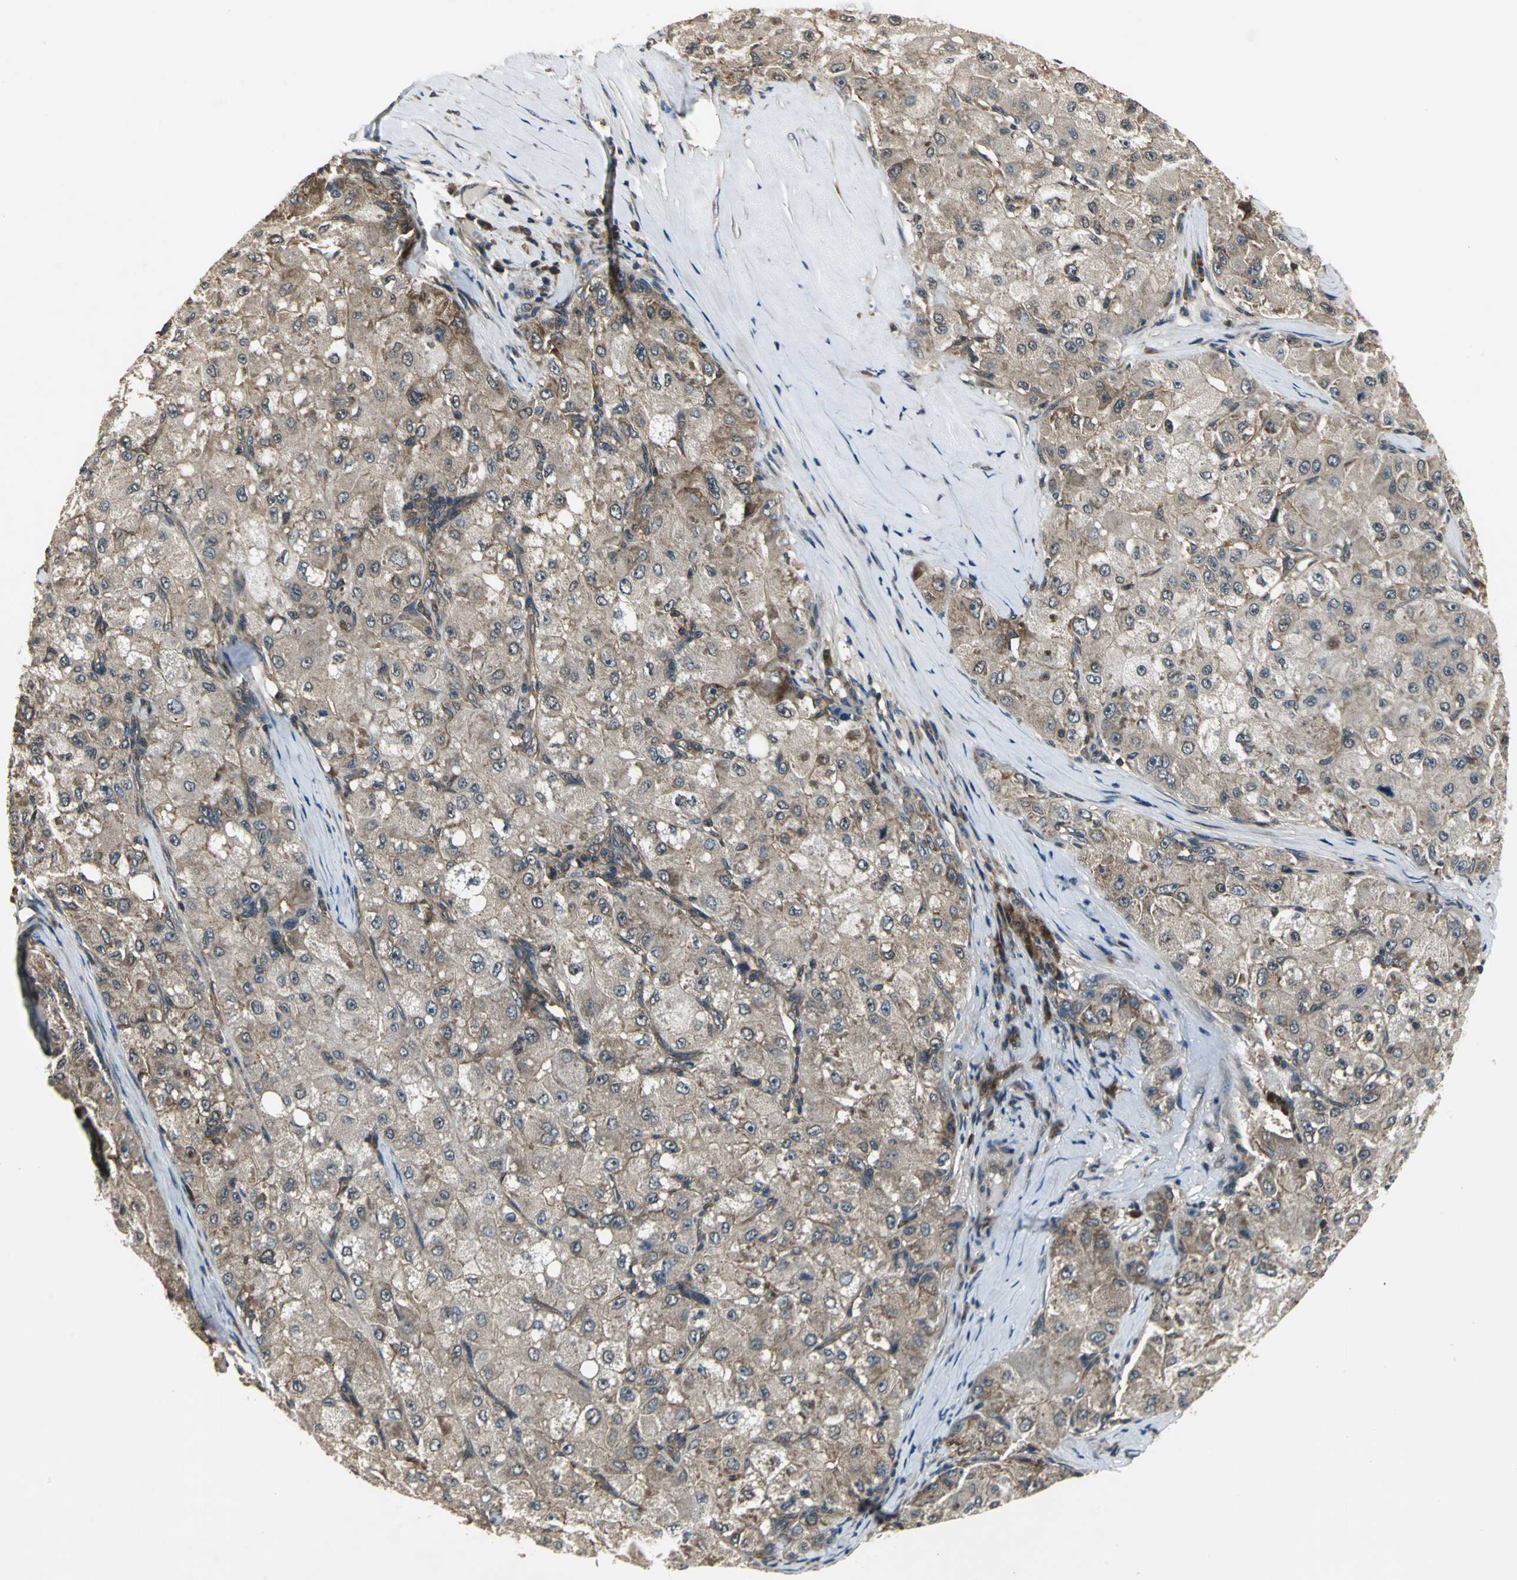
{"staining": {"intensity": "moderate", "quantity": ">75%", "location": "cytoplasmic/membranous"}, "tissue": "liver cancer", "cell_type": "Tumor cells", "image_type": "cancer", "snomed": [{"axis": "morphology", "description": "Carcinoma, Hepatocellular, NOS"}, {"axis": "topography", "description": "Liver"}], "caption": "Liver cancer stained with a brown dye exhibits moderate cytoplasmic/membranous positive expression in approximately >75% of tumor cells.", "gene": "EIF2B2", "patient": {"sex": "male", "age": 80}}